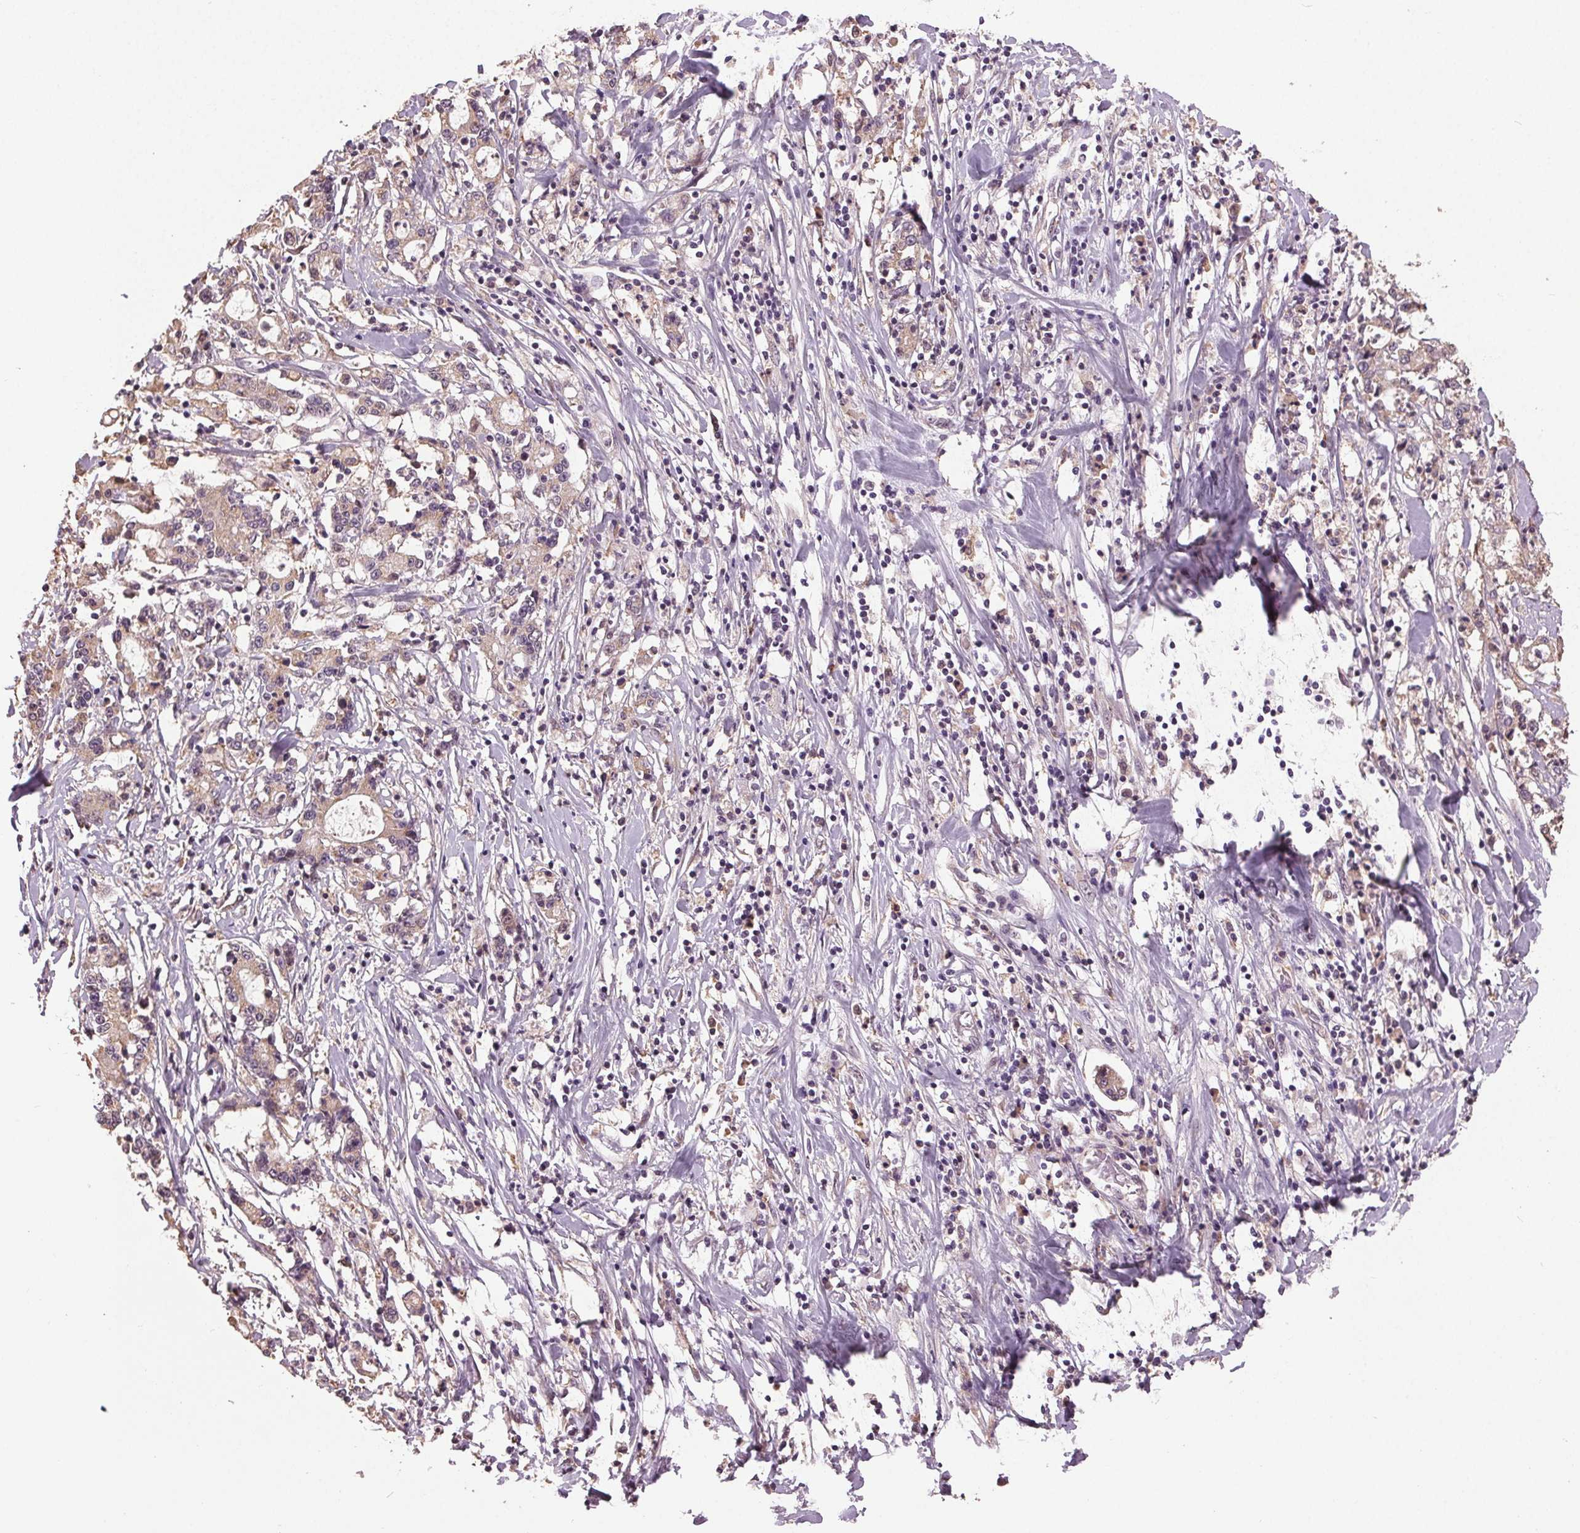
{"staining": {"intensity": "weak", "quantity": "<25%", "location": "cytoplasmic/membranous"}, "tissue": "stomach cancer", "cell_type": "Tumor cells", "image_type": "cancer", "snomed": [{"axis": "morphology", "description": "Adenocarcinoma, NOS"}, {"axis": "topography", "description": "Stomach, upper"}], "caption": "An immunohistochemistry (IHC) micrograph of stomach cancer is shown. There is no staining in tumor cells of stomach cancer.", "gene": "BSDC1", "patient": {"sex": "male", "age": 68}}